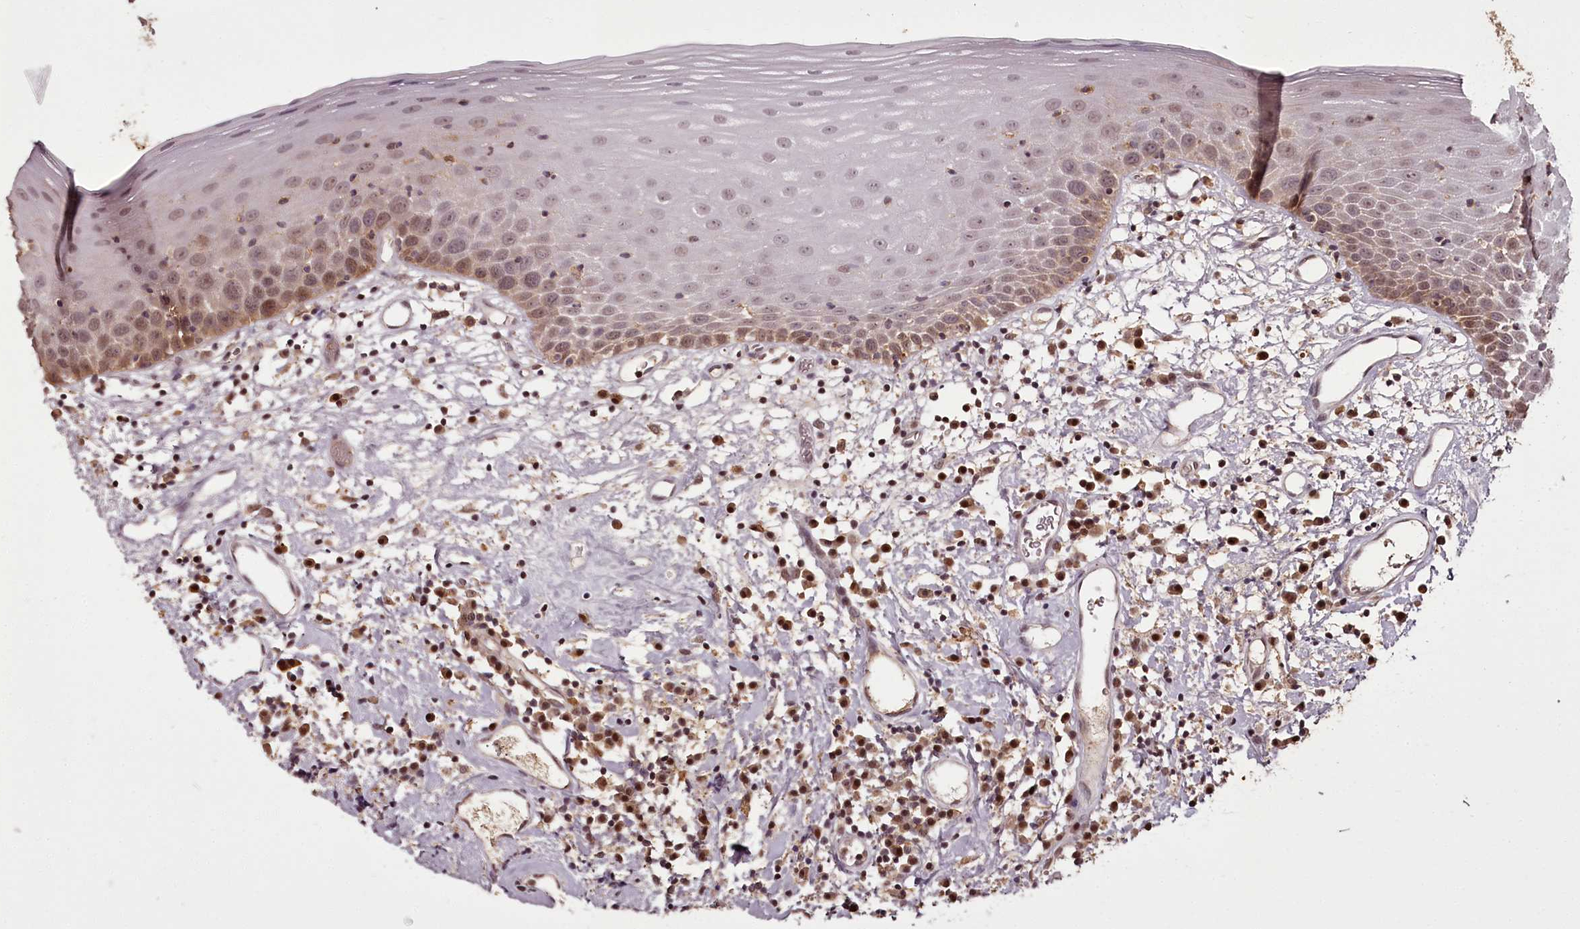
{"staining": {"intensity": "moderate", "quantity": "25%-75%", "location": "nuclear"}, "tissue": "oral mucosa", "cell_type": "Squamous epithelial cells", "image_type": "normal", "snomed": [{"axis": "morphology", "description": "Normal tissue, NOS"}, {"axis": "topography", "description": "Oral tissue"}], "caption": "Immunohistochemistry (IHC) of unremarkable human oral mucosa exhibits medium levels of moderate nuclear positivity in approximately 25%-75% of squamous epithelial cells.", "gene": "NPRL2", "patient": {"sex": "male", "age": 74}}